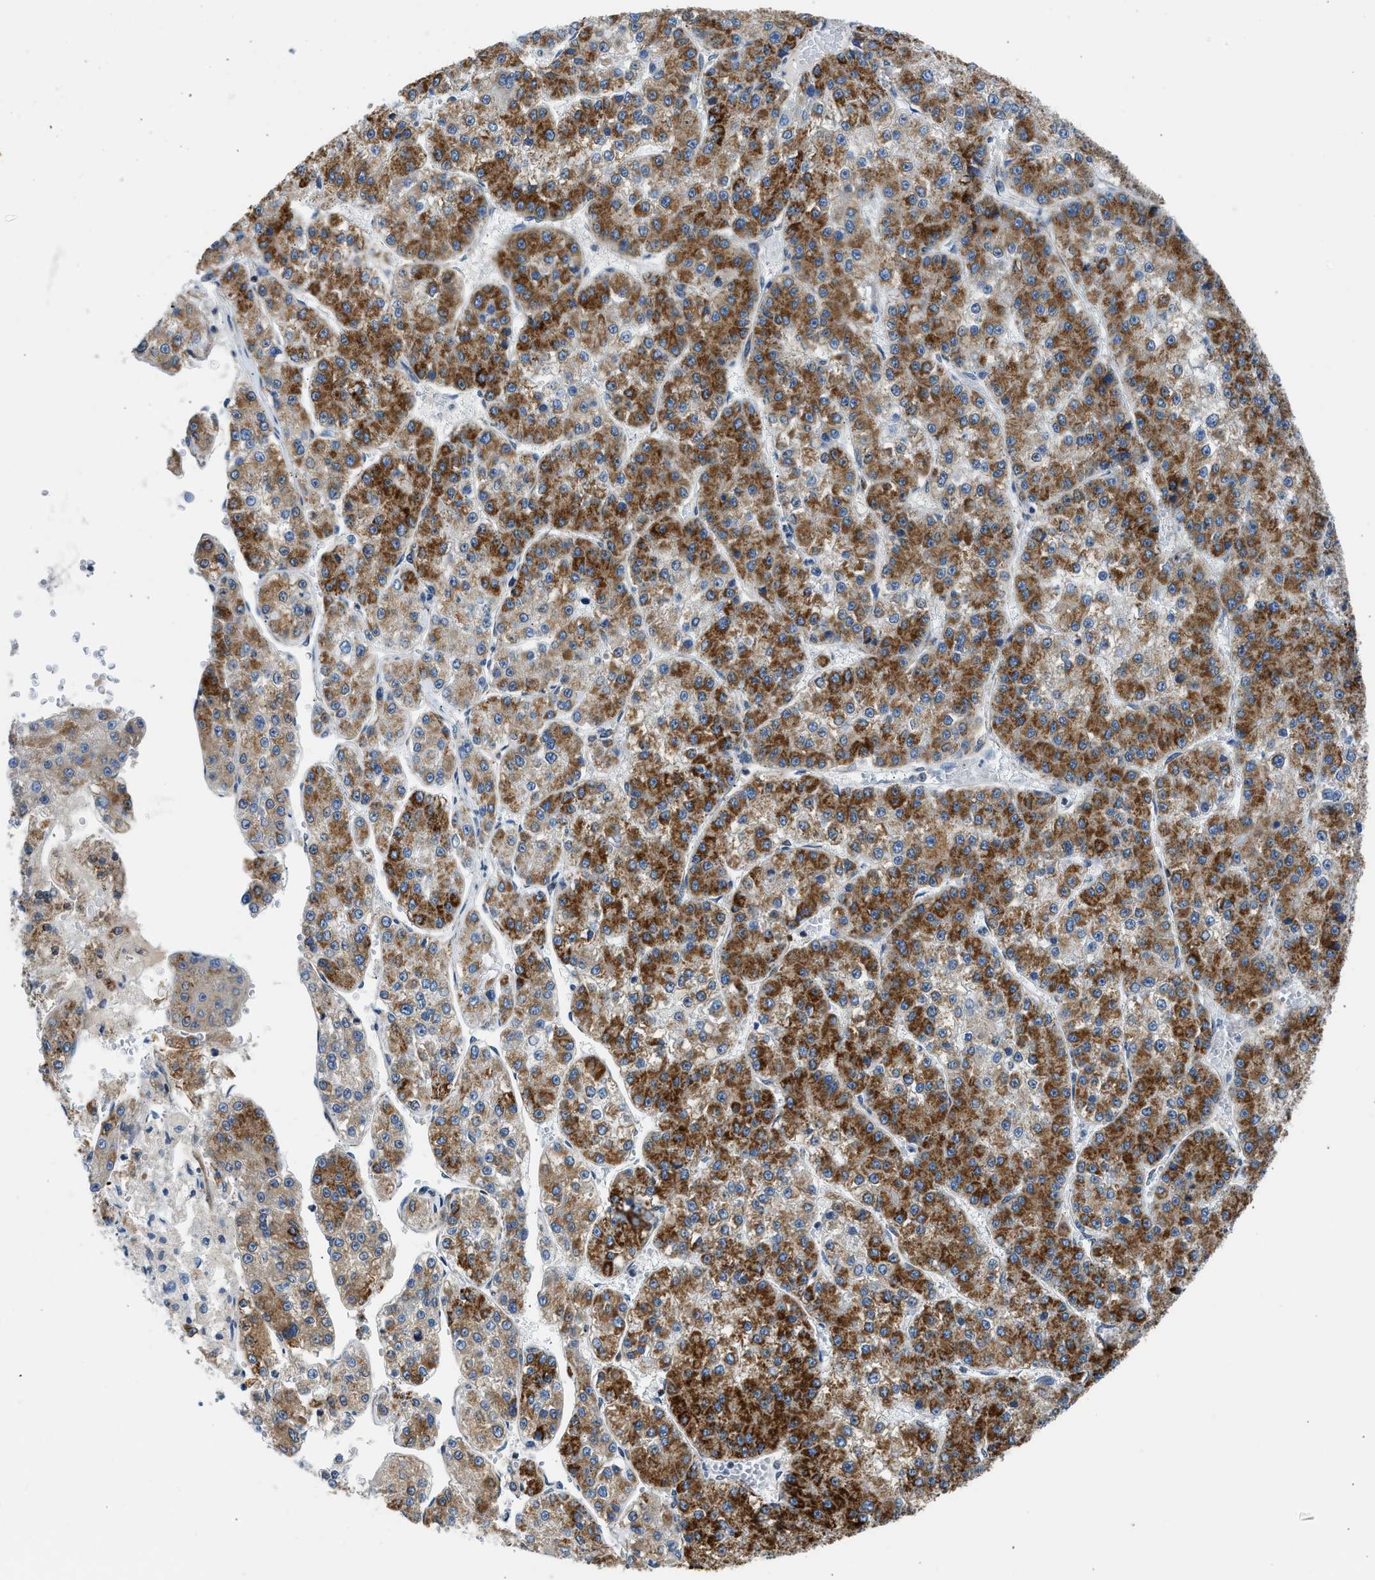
{"staining": {"intensity": "strong", "quantity": ">75%", "location": "cytoplasmic/membranous"}, "tissue": "liver cancer", "cell_type": "Tumor cells", "image_type": "cancer", "snomed": [{"axis": "morphology", "description": "Carcinoma, Hepatocellular, NOS"}, {"axis": "topography", "description": "Liver"}], "caption": "High-power microscopy captured an immunohistochemistry image of hepatocellular carcinoma (liver), revealing strong cytoplasmic/membranous staining in about >75% of tumor cells.", "gene": "CAMKK2", "patient": {"sex": "female", "age": 73}}